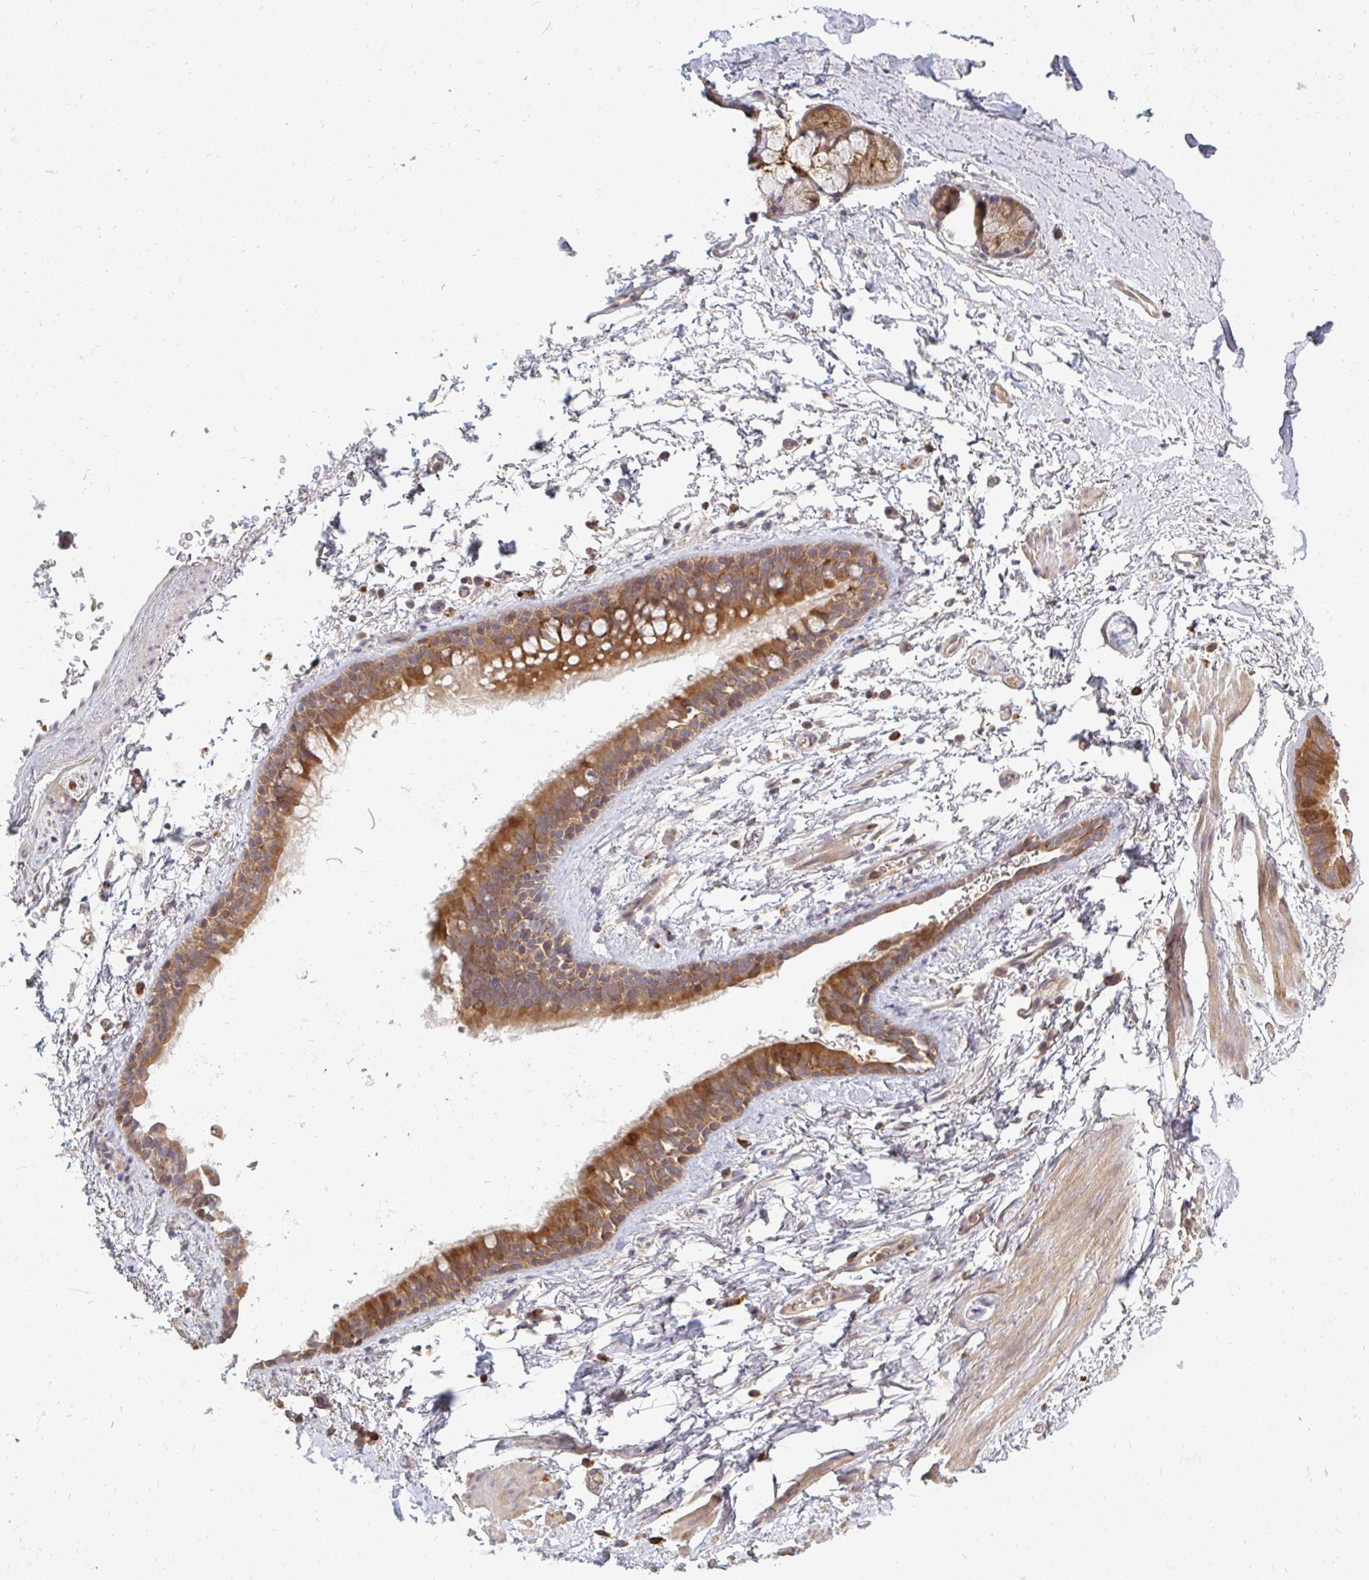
{"staining": {"intensity": "weak", "quantity": ">75%", "location": "cytoplasmic/membranous"}, "tissue": "adipose tissue", "cell_type": "Adipocytes", "image_type": "normal", "snomed": [{"axis": "morphology", "description": "Normal tissue, NOS"}, {"axis": "topography", "description": "Lymph node"}, {"axis": "topography", "description": "Cartilage tissue"}, {"axis": "topography", "description": "Bronchus"}], "caption": "Adipose tissue stained with IHC reveals weak cytoplasmic/membranous positivity in about >75% of adipocytes. The protein of interest is stained brown, and the nuclei are stained in blue (DAB (3,3'-diaminobenzidine) IHC with brightfield microscopy, high magnification).", "gene": "ZNF285", "patient": {"sex": "female", "age": 70}}